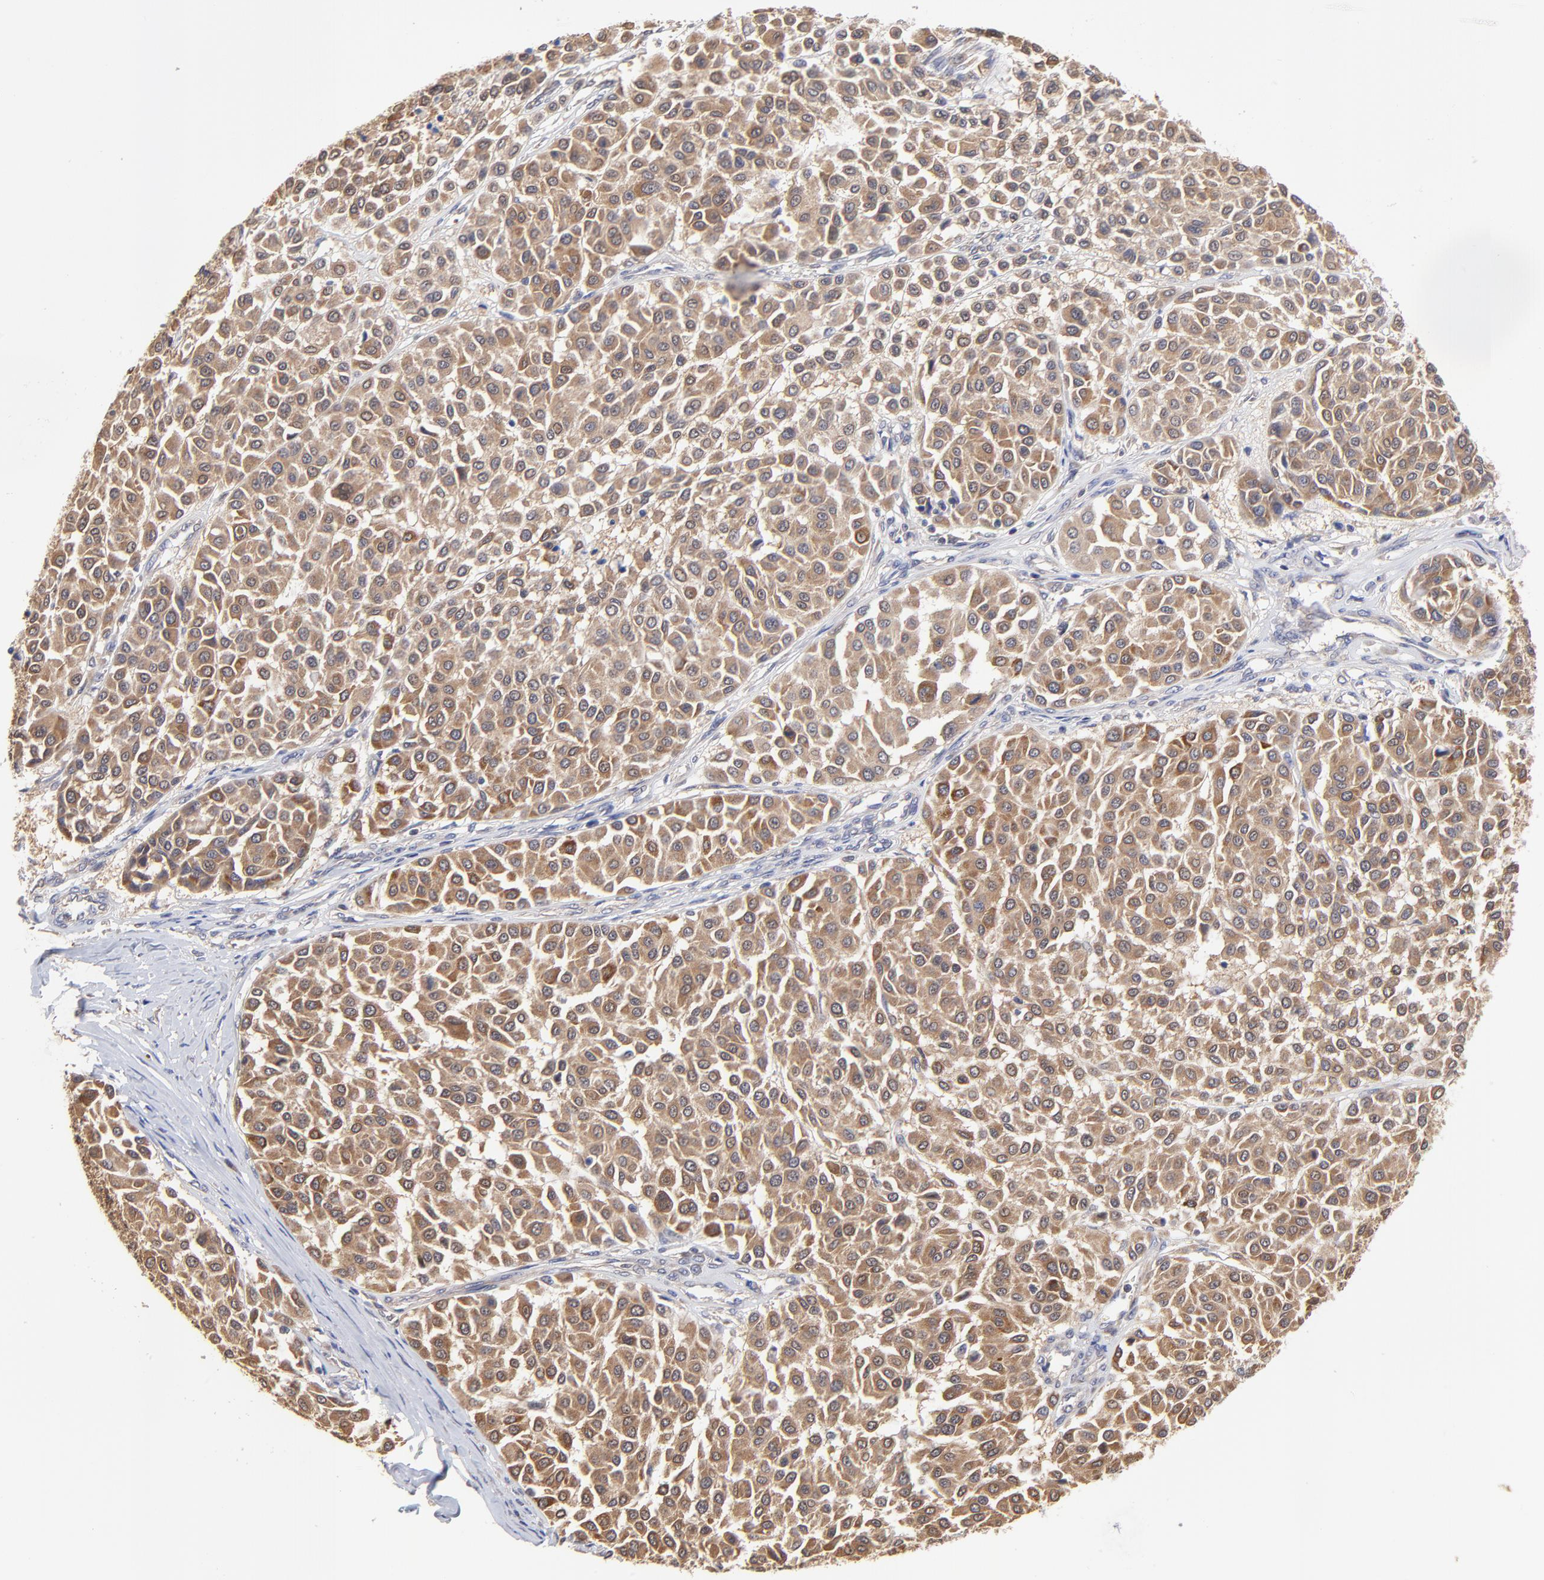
{"staining": {"intensity": "moderate", "quantity": ">75%", "location": "cytoplasmic/membranous"}, "tissue": "melanoma", "cell_type": "Tumor cells", "image_type": "cancer", "snomed": [{"axis": "morphology", "description": "Malignant melanoma, Metastatic site"}, {"axis": "topography", "description": "Soft tissue"}], "caption": "Moderate cytoplasmic/membranous protein positivity is identified in approximately >75% of tumor cells in melanoma. (Brightfield microscopy of DAB IHC at high magnification).", "gene": "PCMT1", "patient": {"sex": "male", "age": 41}}